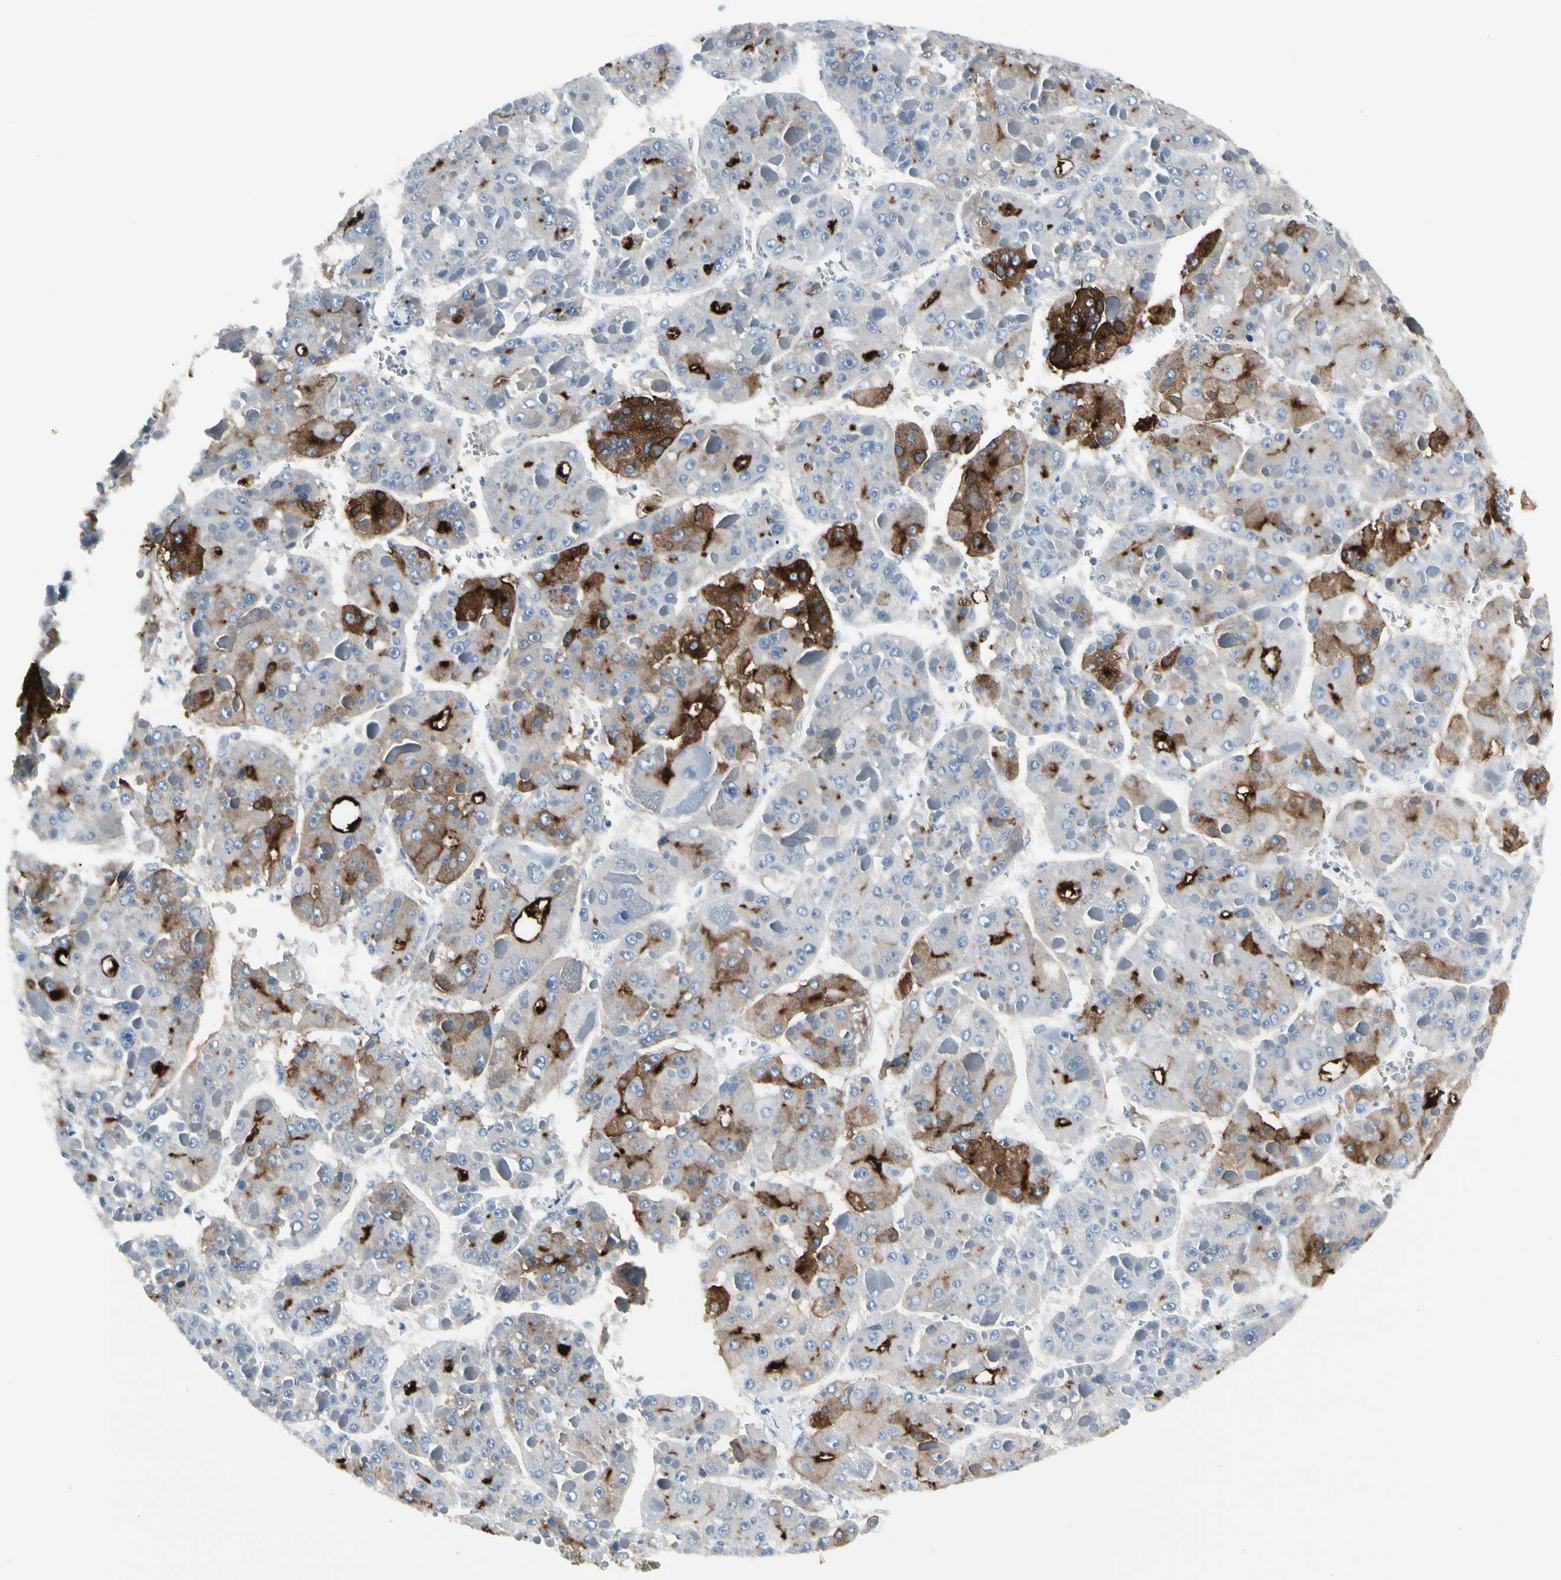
{"staining": {"intensity": "strong", "quantity": "25%-75%", "location": "cytoplasmic/membranous"}, "tissue": "liver cancer", "cell_type": "Tumor cells", "image_type": "cancer", "snomed": [{"axis": "morphology", "description": "Carcinoma, Hepatocellular, NOS"}, {"axis": "topography", "description": "Liver"}], "caption": "Liver hepatocellular carcinoma stained with DAB IHC reveals high levels of strong cytoplasmic/membranous staining in approximately 25%-75% of tumor cells.", "gene": "PIGR", "patient": {"sex": "female", "age": 73}}